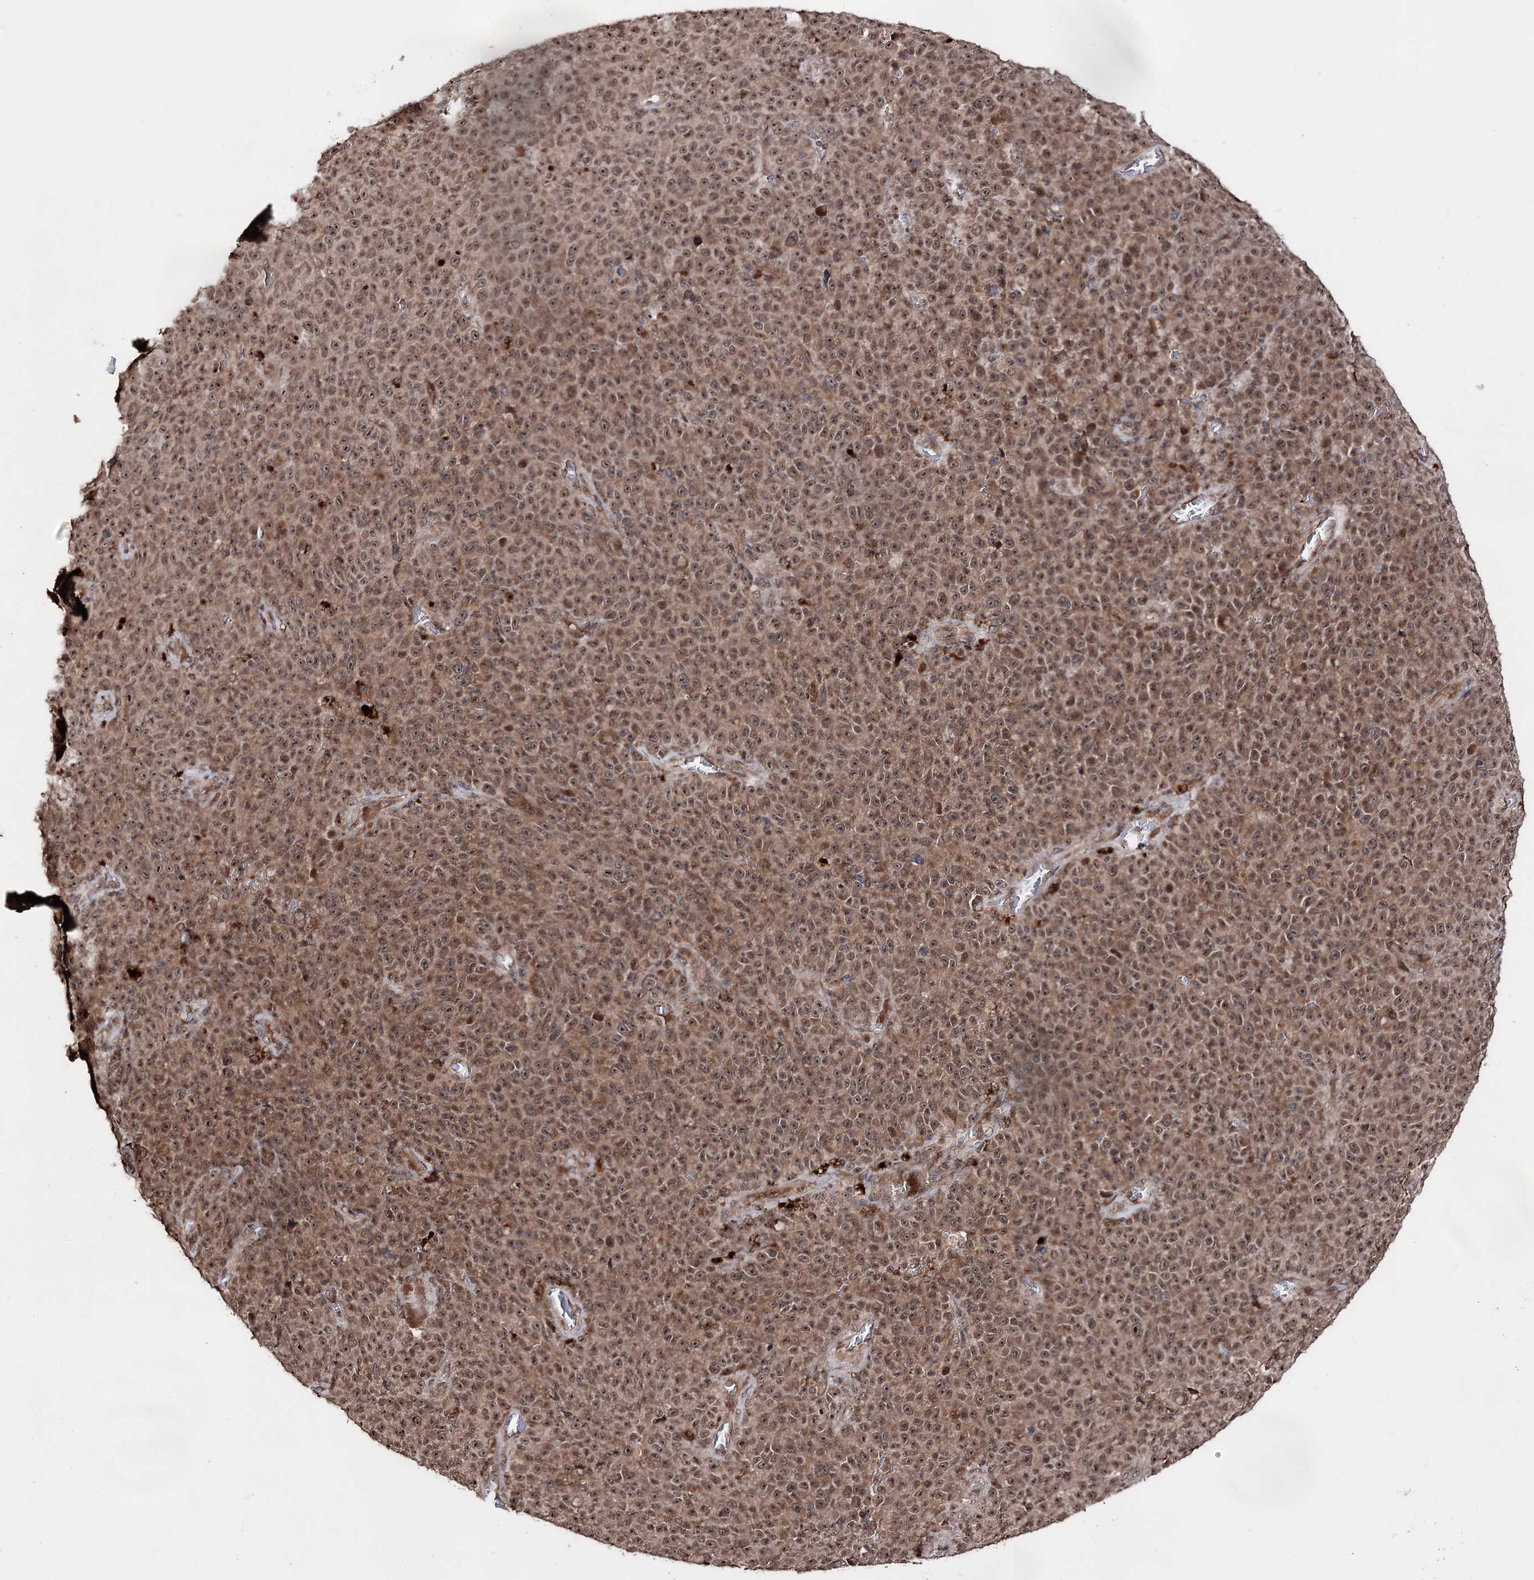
{"staining": {"intensity": "moderate", "quantity": ">75%", "location": "cytoplasmic/membranous,nuclear"}, "tissue": "melanoma", "cell_type": "Tumor cells", "image_type": "cancer", "snomed": [{"axis": "morphology", "description": "Malignant melanoma, NOS"}, {"axis": "topography", "description": "Skin"}], "caption": "Malignant melanoma stained with a brown dye exhibits moderate cytoplasmic/membranous and nuclear positive positivity in about >75% of tumor cells.", "gene": "FAM53B", "patient": {"sex": "female", "age": 82}}